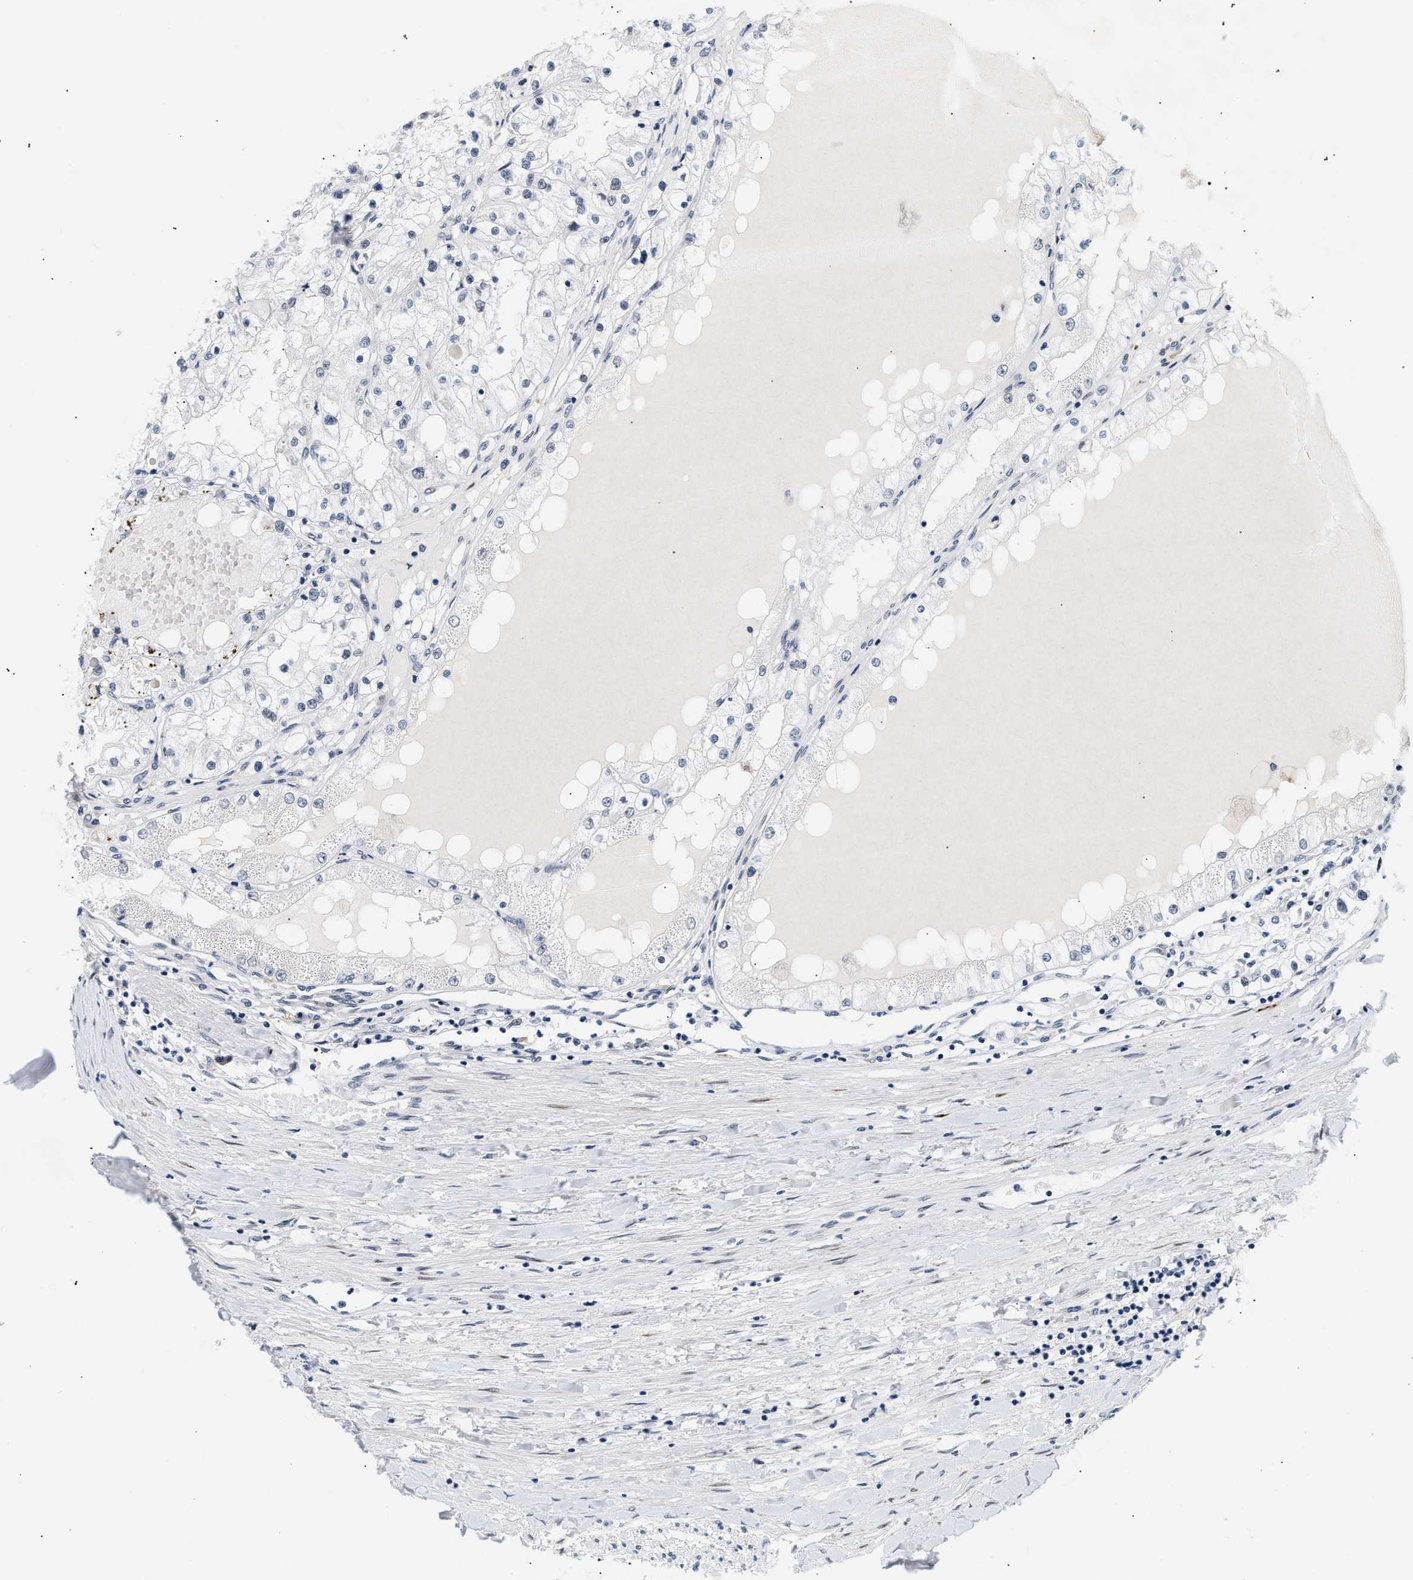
{"staining": {"intensity": "negative", "quantity": "none", "location": "none"}, "tissue": "renal cancer", "cell_type": "Tumor cells", "image_type": "cancer", "snomed": [{"axis": "morphology", "description": "Adenocarcinoma, NOS"}, {"axis": "topography", "description": "Kidney"}], "caption": "DAB (3,3'-diaminobenzidine) immunohistochemical staining of renal cancer (adenocarcinoma) reveals no significant positivity in tumor cells.", "gene": "THOC1", "patient": {"sex": "male", "age": 68}}